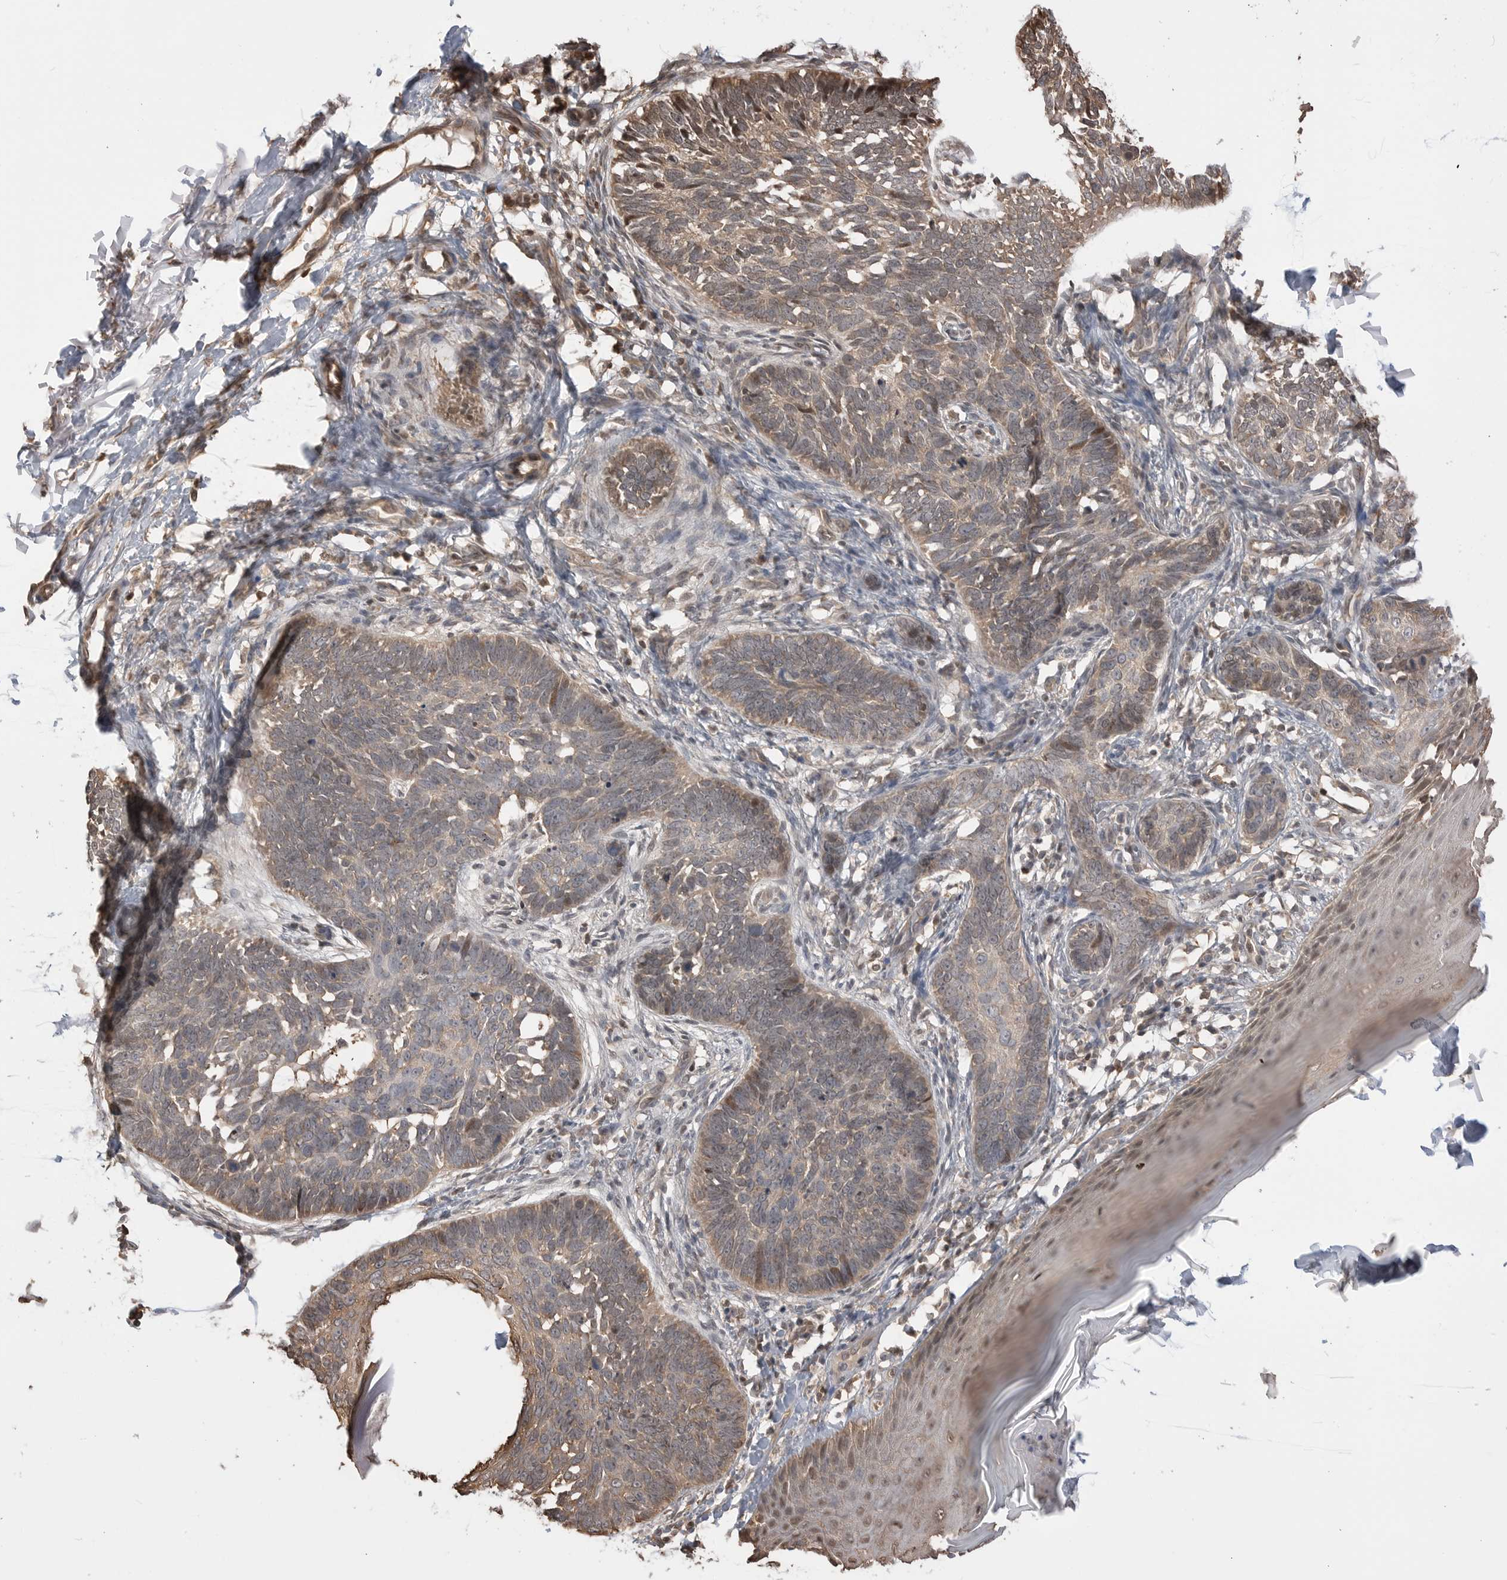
{"staining": {"intensity": "moderate", "quantity": "<25%", "location": "cytoplasmic/membranous,nuclear"}, "tissue": "skin cancer", "cell_type": "Tumor cells", "image_type": "cancer", "snomed": [{"axis": "morphology", "description": "Normal tissue, NOS"}, {"axis": "morphology", "description": "Basal cell carcinoma"}, {"axis": "topography", "description": "Skin"}], "caption": "A brown stain shows moderate cytoplasmic/membranous and nuclear positivity of a protein in human skin cancer (basal cell carcinoma) tumor cells.", "gene": "PEAK1", "patient": {"sex": "male", "age": 77}}